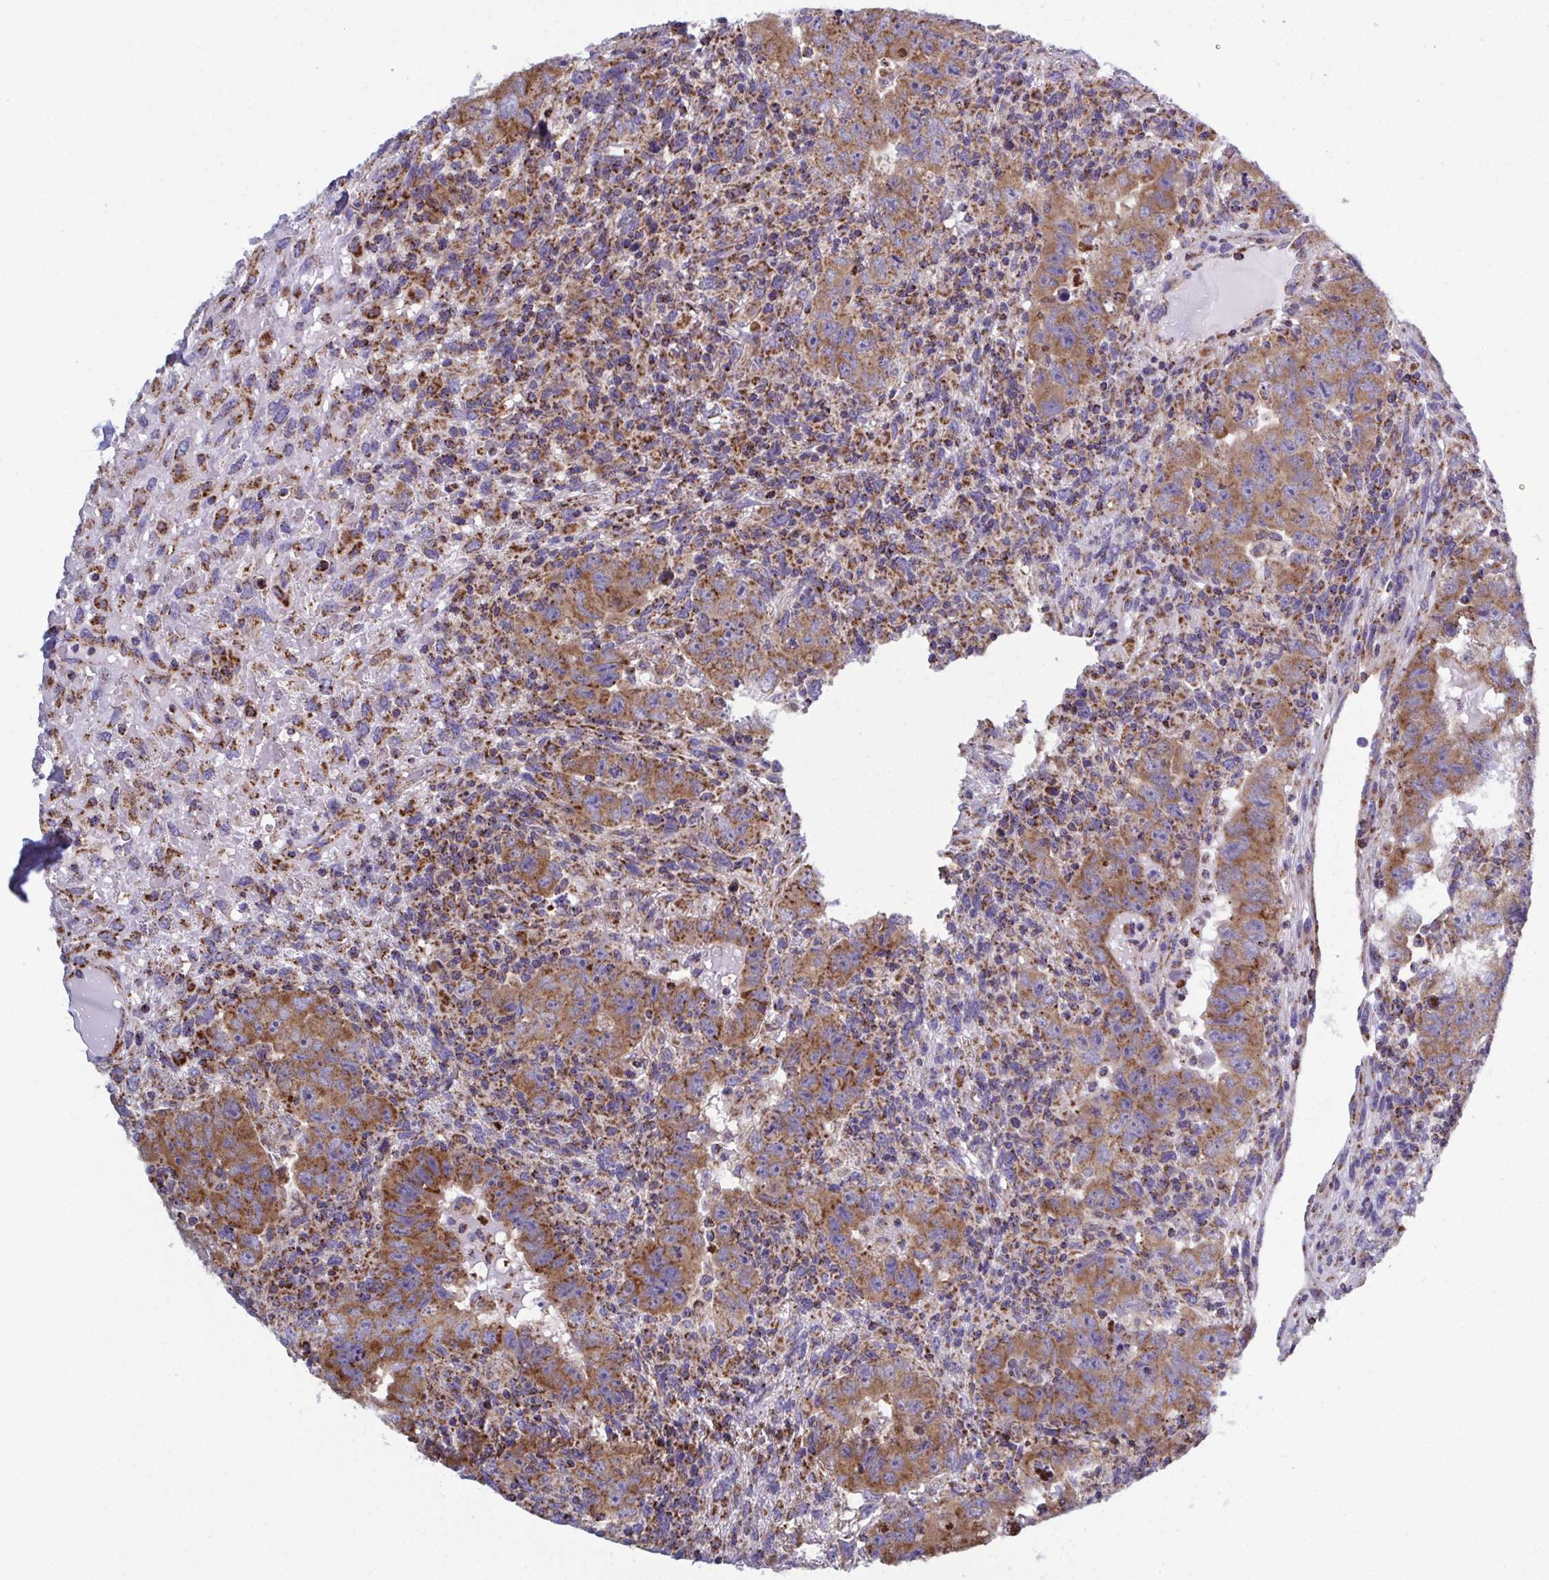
{"staining": {"intensity": "moderate", "quantity": ">75%", "location": "cytoplasmic/membranous"}, "tissue": "testis cancer", "cell_type": "Tumor cells", "image_type": "cancer", "snomed": [{"axis": "morphology", "description": "Carcinoma, Embryonal, NOS"}, {"axis": "topography", "description": "Testis"}], "caption": "Testis embryonal carcinoma tissue displays moderate cytoplasmic/membranous staining in approximately >75% of tumor cells", "gene": "CSDE1", "patient": {"sex": "male", "age": 24}}